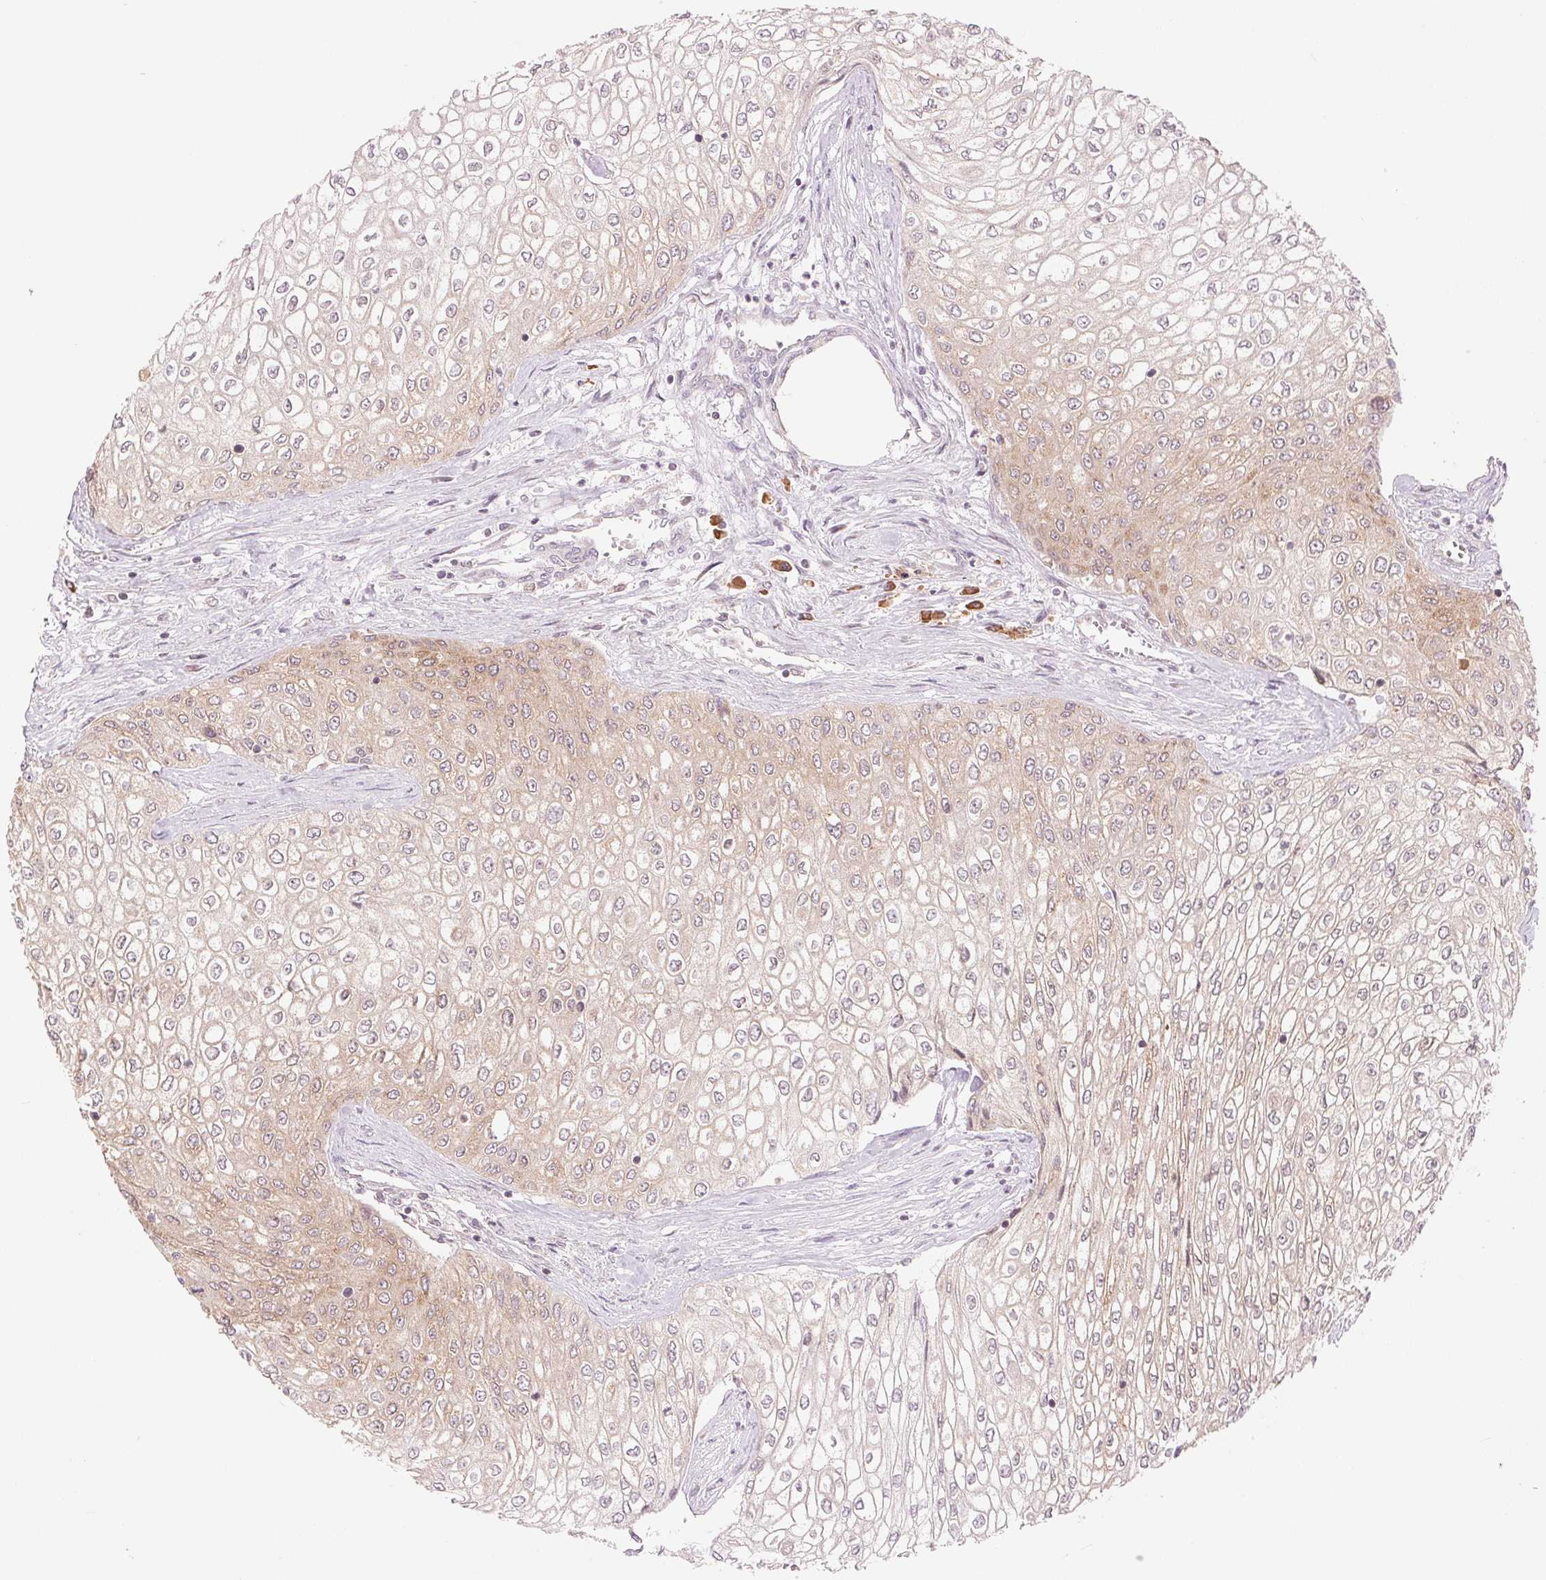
{"staining": {"intensity": "weak", "quantity": "25%-75%", "location": "cytoplasmic/membranous"}, "tissue": "urothelial cancer", "cell_type": "Tumor cells", "image_type": "cancer", "snomed": [{"axis": "morphology", "description": "Urothelial carcinoma, High grade"}, {"axis": "topography", "description": "Urinary bladder"}], "caption": "IHC (DAB (3,3'-diaminobenzidine)) staining of human high-grade urothelial carcinoma shows weak cytoplasmic/membranous protein expression in approximately 25%-75% of tumor cells.", "gene": "TECR", "patient": {"sex": "male", "age": 62}}